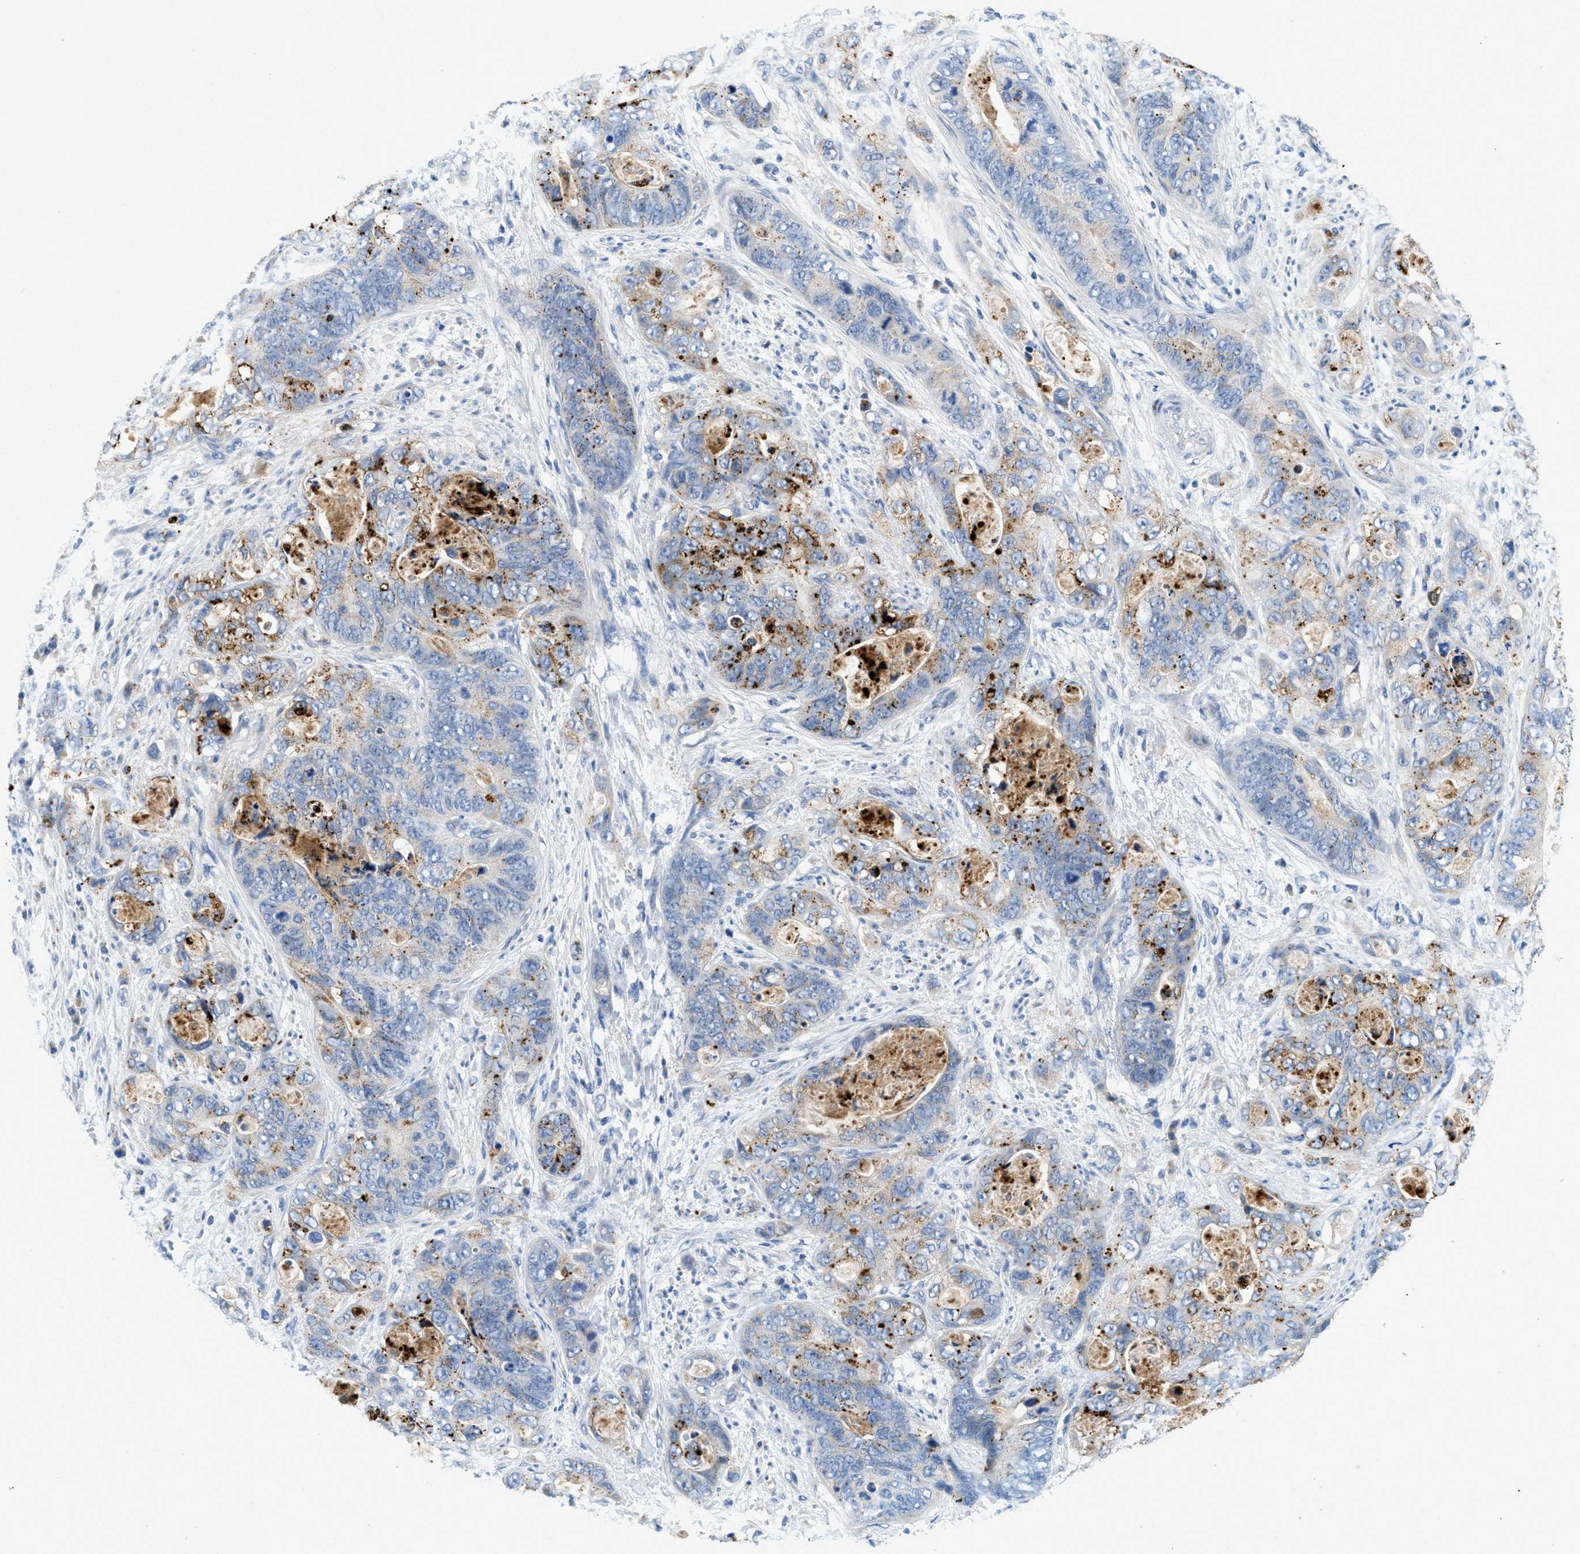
{"staining": {"intensity": "moderate", "quantity": "<25%", "location": "cytoplasmic/membranous"}, "tissue": "stomach cancer", "cell_type": "Tumor cells", "image_type": "cancer", "snomed": [{"axis": "morphology", "description": "Adenocarcinoma, NOS"}, {"axis": "topography", "description": "Stomach"}], "caption": "IHC (DAB) staining of adenocarcinoma (stomach) shows moderate cytoplasmic/membranous protein staining in approximately <25% of tumor cells.", "gene": "TSPAN3", "patient": {"sex": "female", "age": 89}}